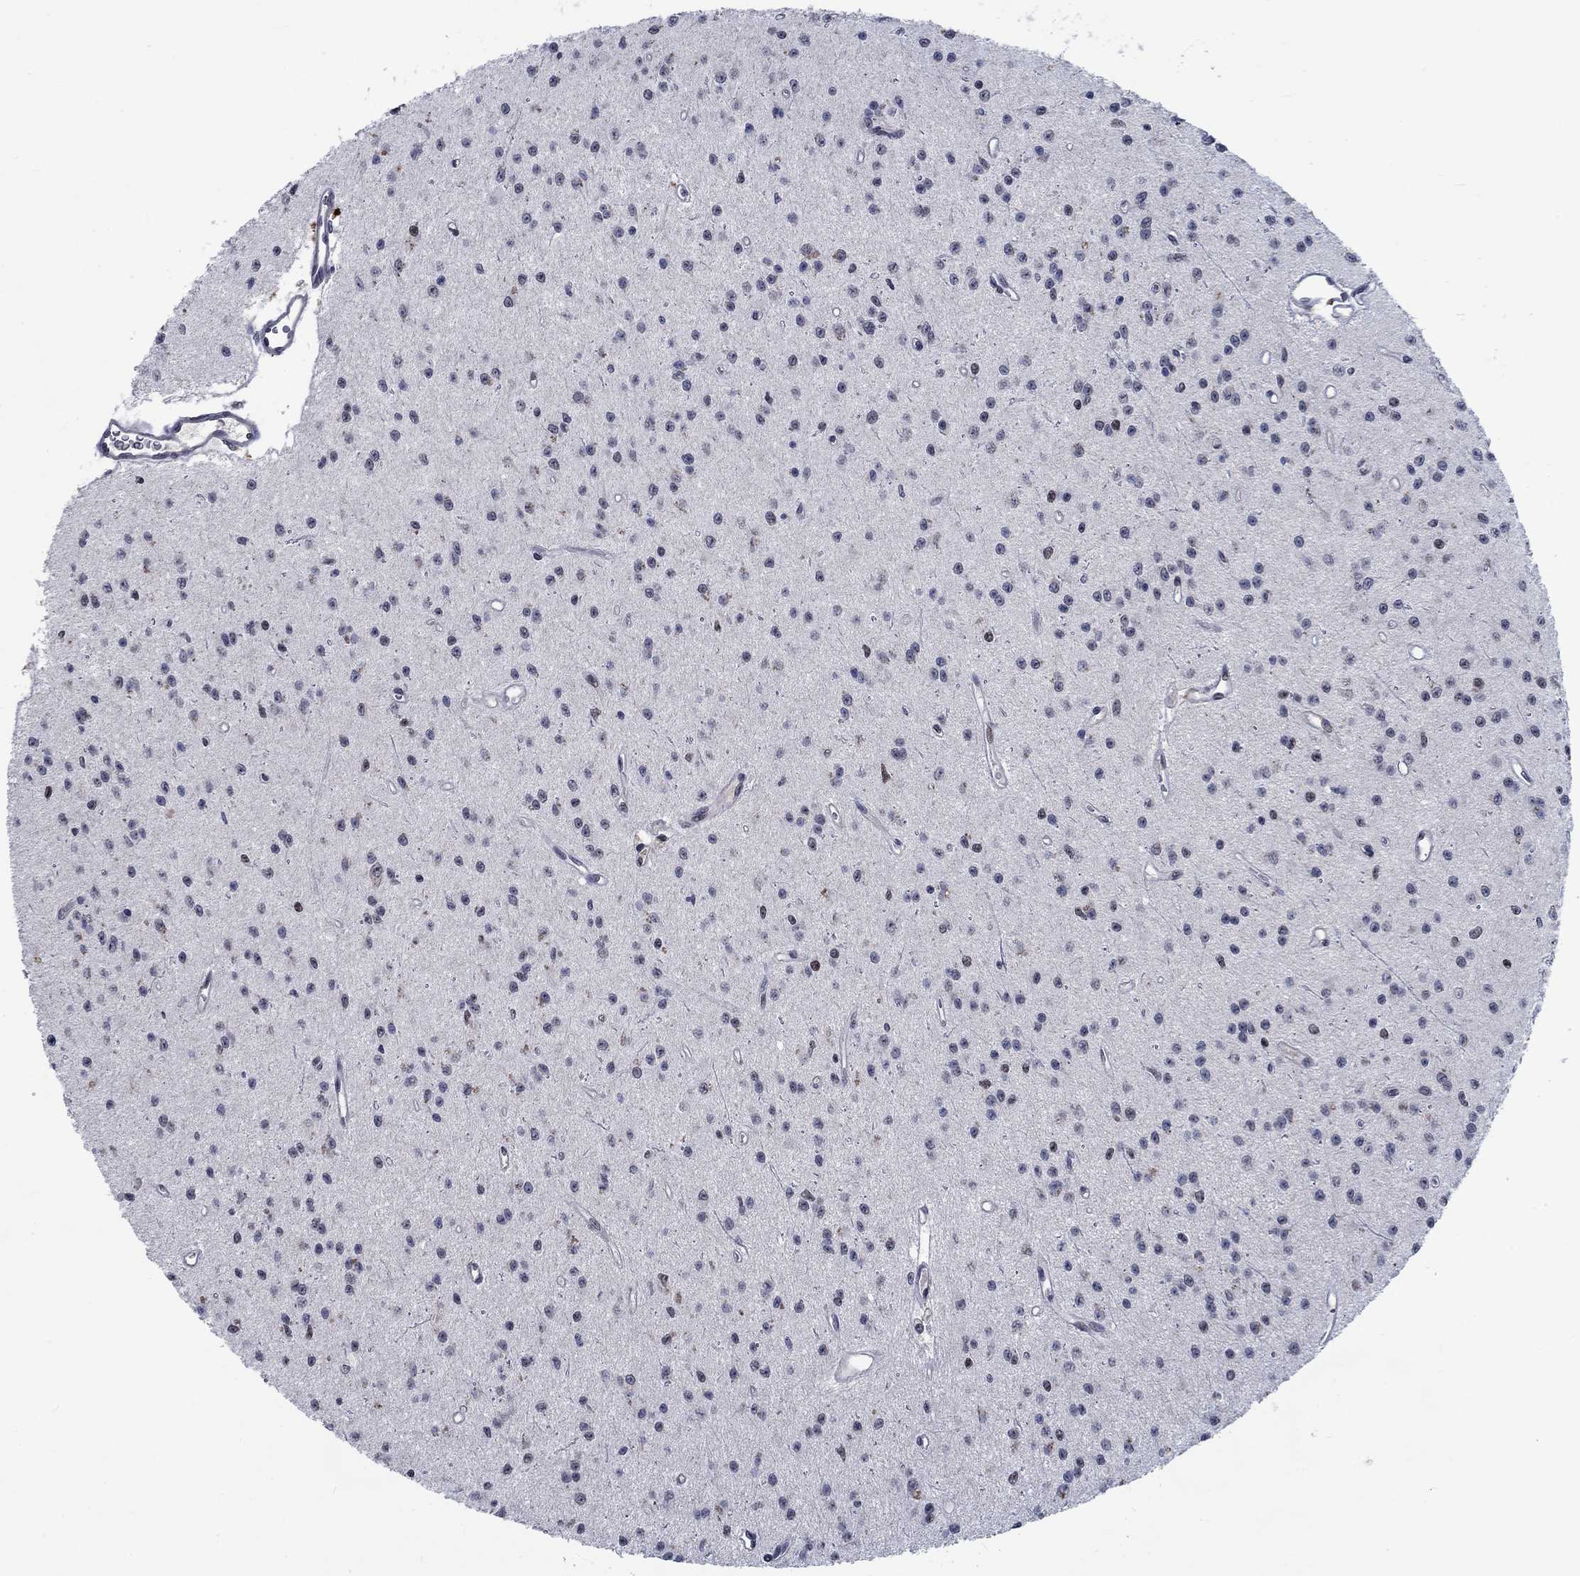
{"staining": {"intensity": "negative", "quantity": "none", "location": "none"}, "tissue": "glioma", "cell_type": "Tumor cells", "image_type": "cancer", "snomed": [{"axis": "morphology", "description": "Glioma, malignant, Low grade"}, {"axis": "topography", "description": "Brain"}], "caption": "Tumor cells are negative for protein expression in human glioma.", "gene": "HTN1", "patient": {"sex": "female", "age": 45}}